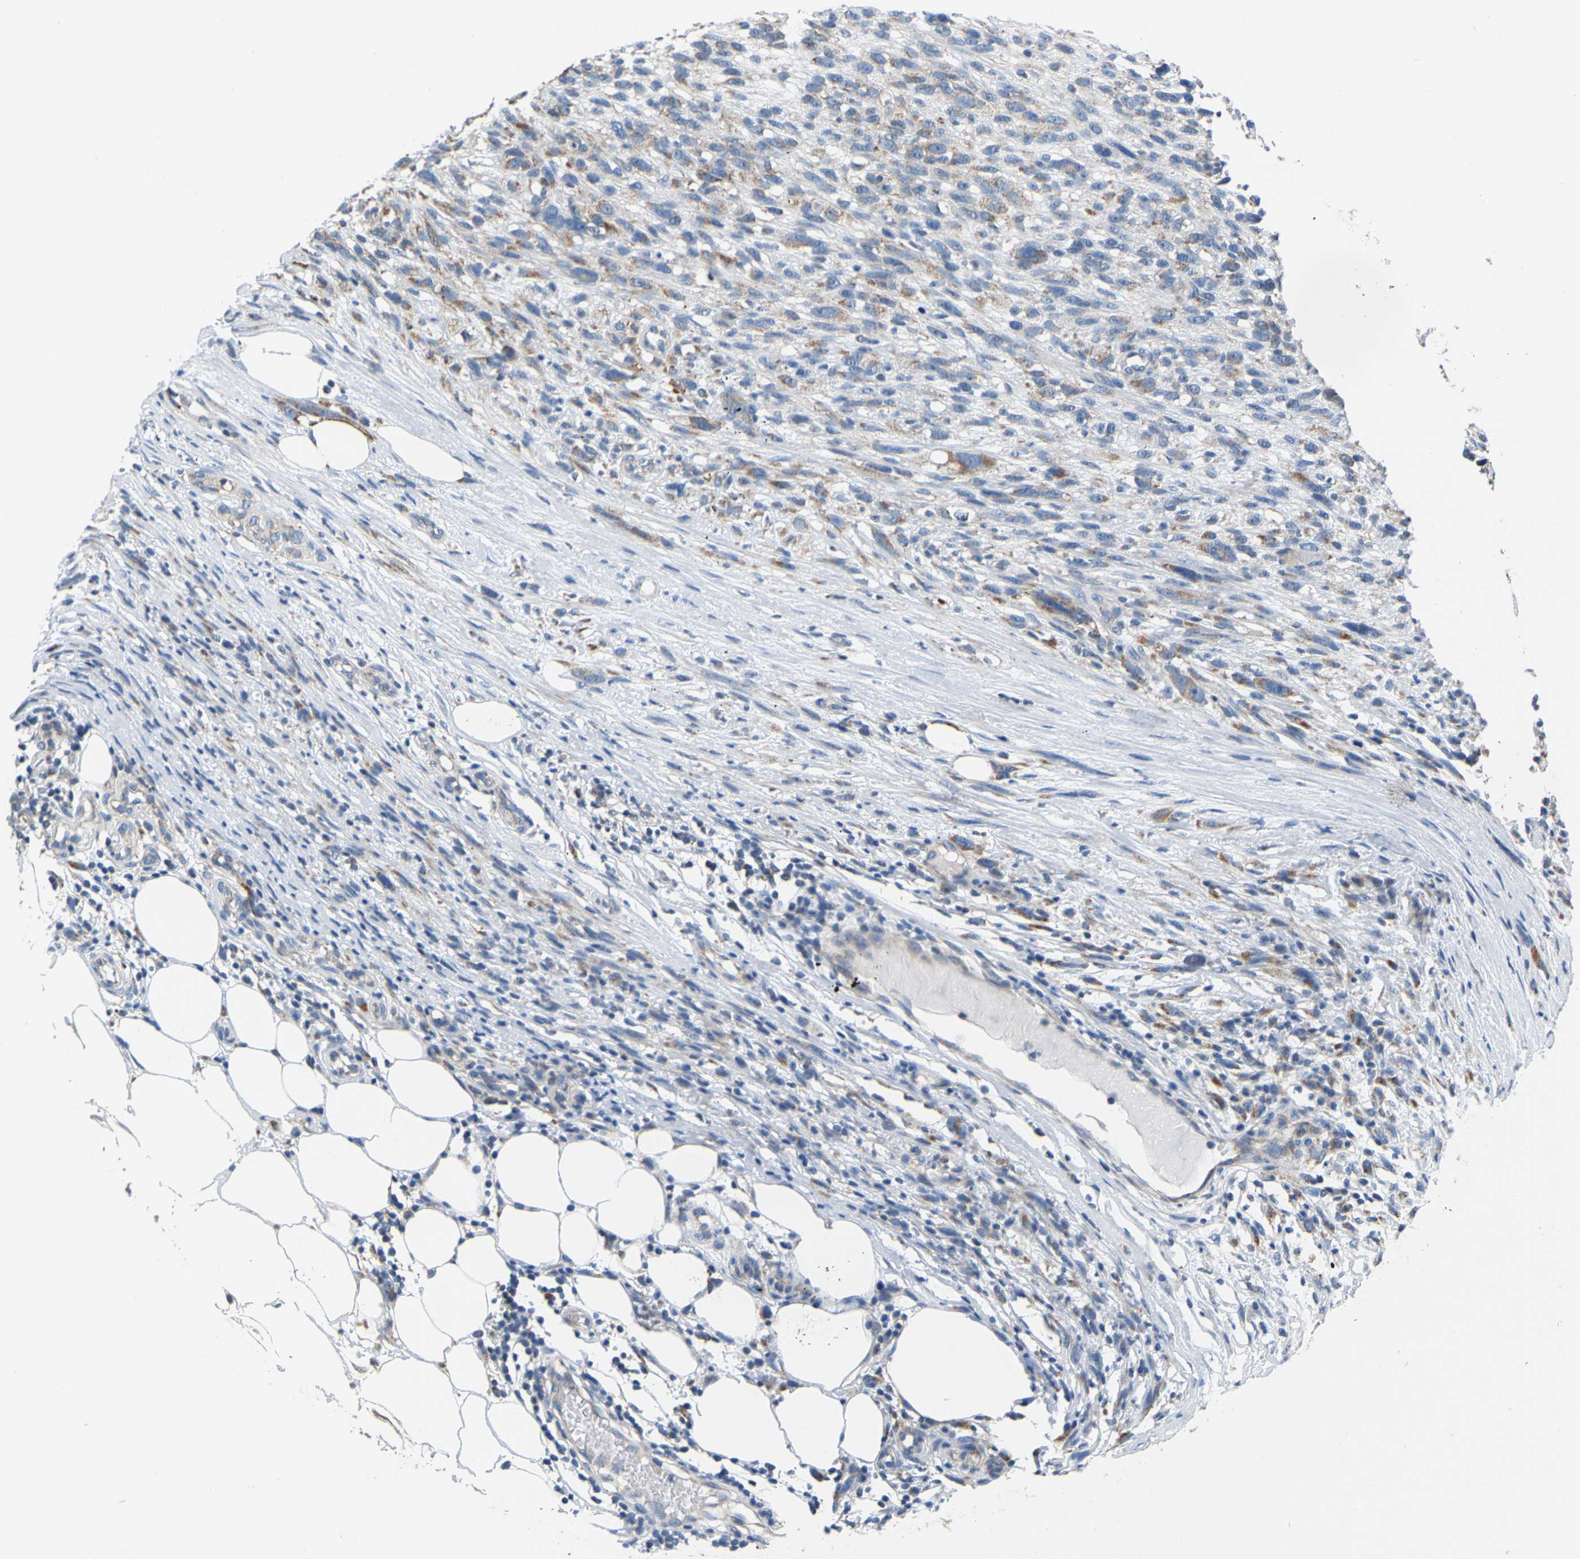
{"staining": {"intensity": "moderate", "quantity": "<25%", "location": "cytoplasmic/membranous"}, "tissue": "melanoma", "cell_type": "Tumor cells", "image_type": "cancer", "snomed": [{"axis": "morphology", "description": "Malignant melanoma, NOS"}, {"axis": "topography", "description": "Skin"}], "caption": "Moderate cytoplasmic/membranous positivity is seen in about <25% of tumor cells in melanoma.", "gene": "BCL10", "patient": {"sex": "female", "age": 55}}